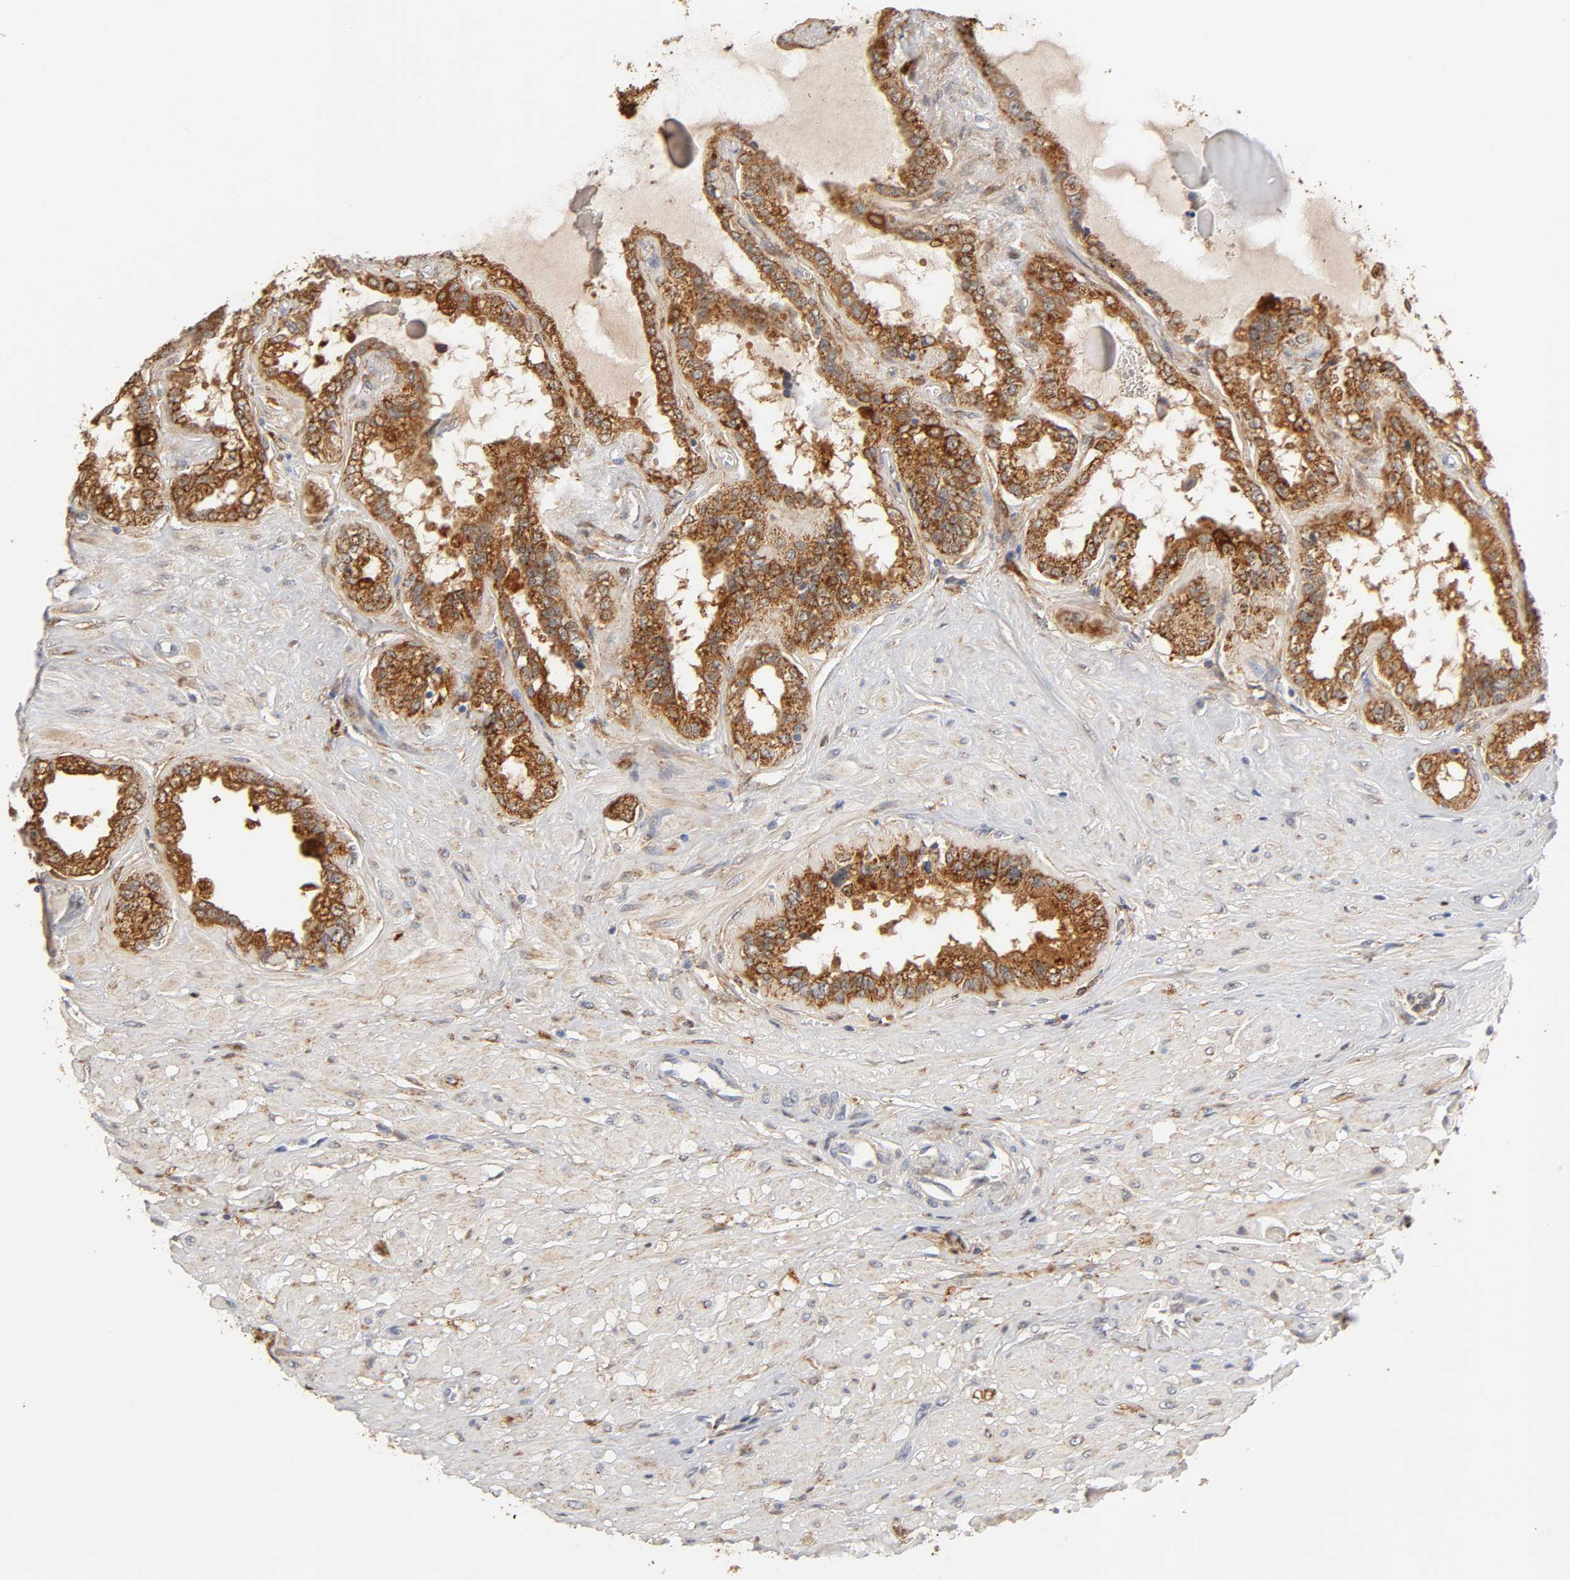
{"staining": {"intensity": "strong", "quantity": ">75%", "location": "cytoplasmic/membranous"}, "tissue": "seminal vesicle", "cell_type": "Glandular cells", "image_type": "normal", "snomed": [{"axis": "morphology", "description": "Normal tissue, NOS"}, {"axis": "morphology", "description": "Inflammation, NOS"}, {"axis": "topography", "description": "Urinary bladder"}, {"axis": "topography", "description": "Prostate"}, {"axis": "topography", "description": "Seminal veicle"}], "caption": "Protein expression analysis of benign seminal vesicle shows strong cytoplasmic/membranous staining in about >75% of glandular cells.", "gene": "ISG15", "patient": {"sex": "male", "age": 82}}